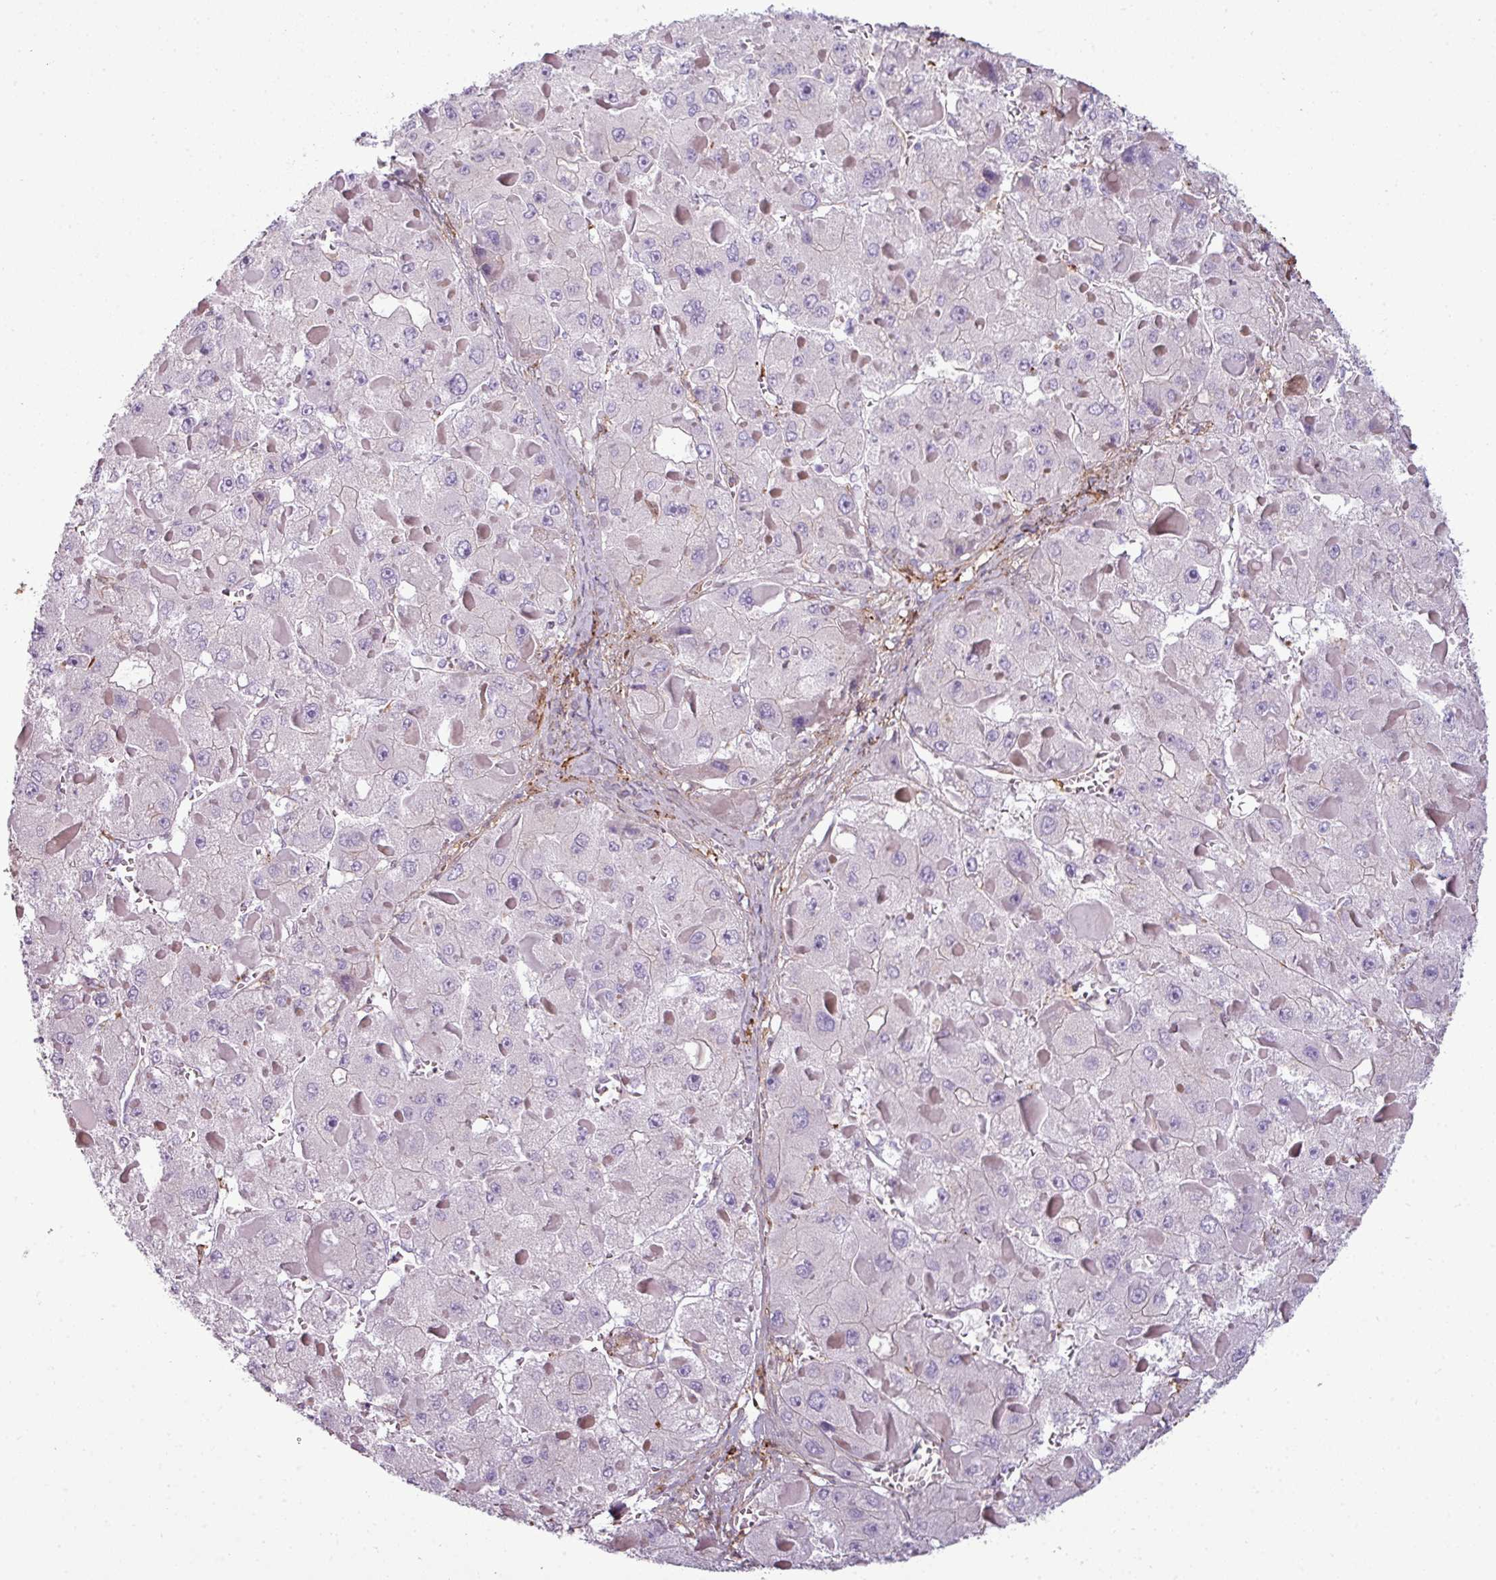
{"staining": {"intensity": "negative", "quantity": "none", "location": "none"}, "tissue": "liver cancer", "cell_type": "Tumor cells", "image_type": "cancer", "snomed": [{"axis": "morphology", "description": "Carcinoma, Hepatocellular, NOS"}, {"axis": "topography", "description": "Liver"}], "caption": "Immunohistochemistry (IHC) image of liver cancer (hepatocellular carcinoma) stained for a protein (brown), which reveals no positivity in tumor cells.", "gene": "COL8A1", "patient": {"sex": "female", "age": 73}}